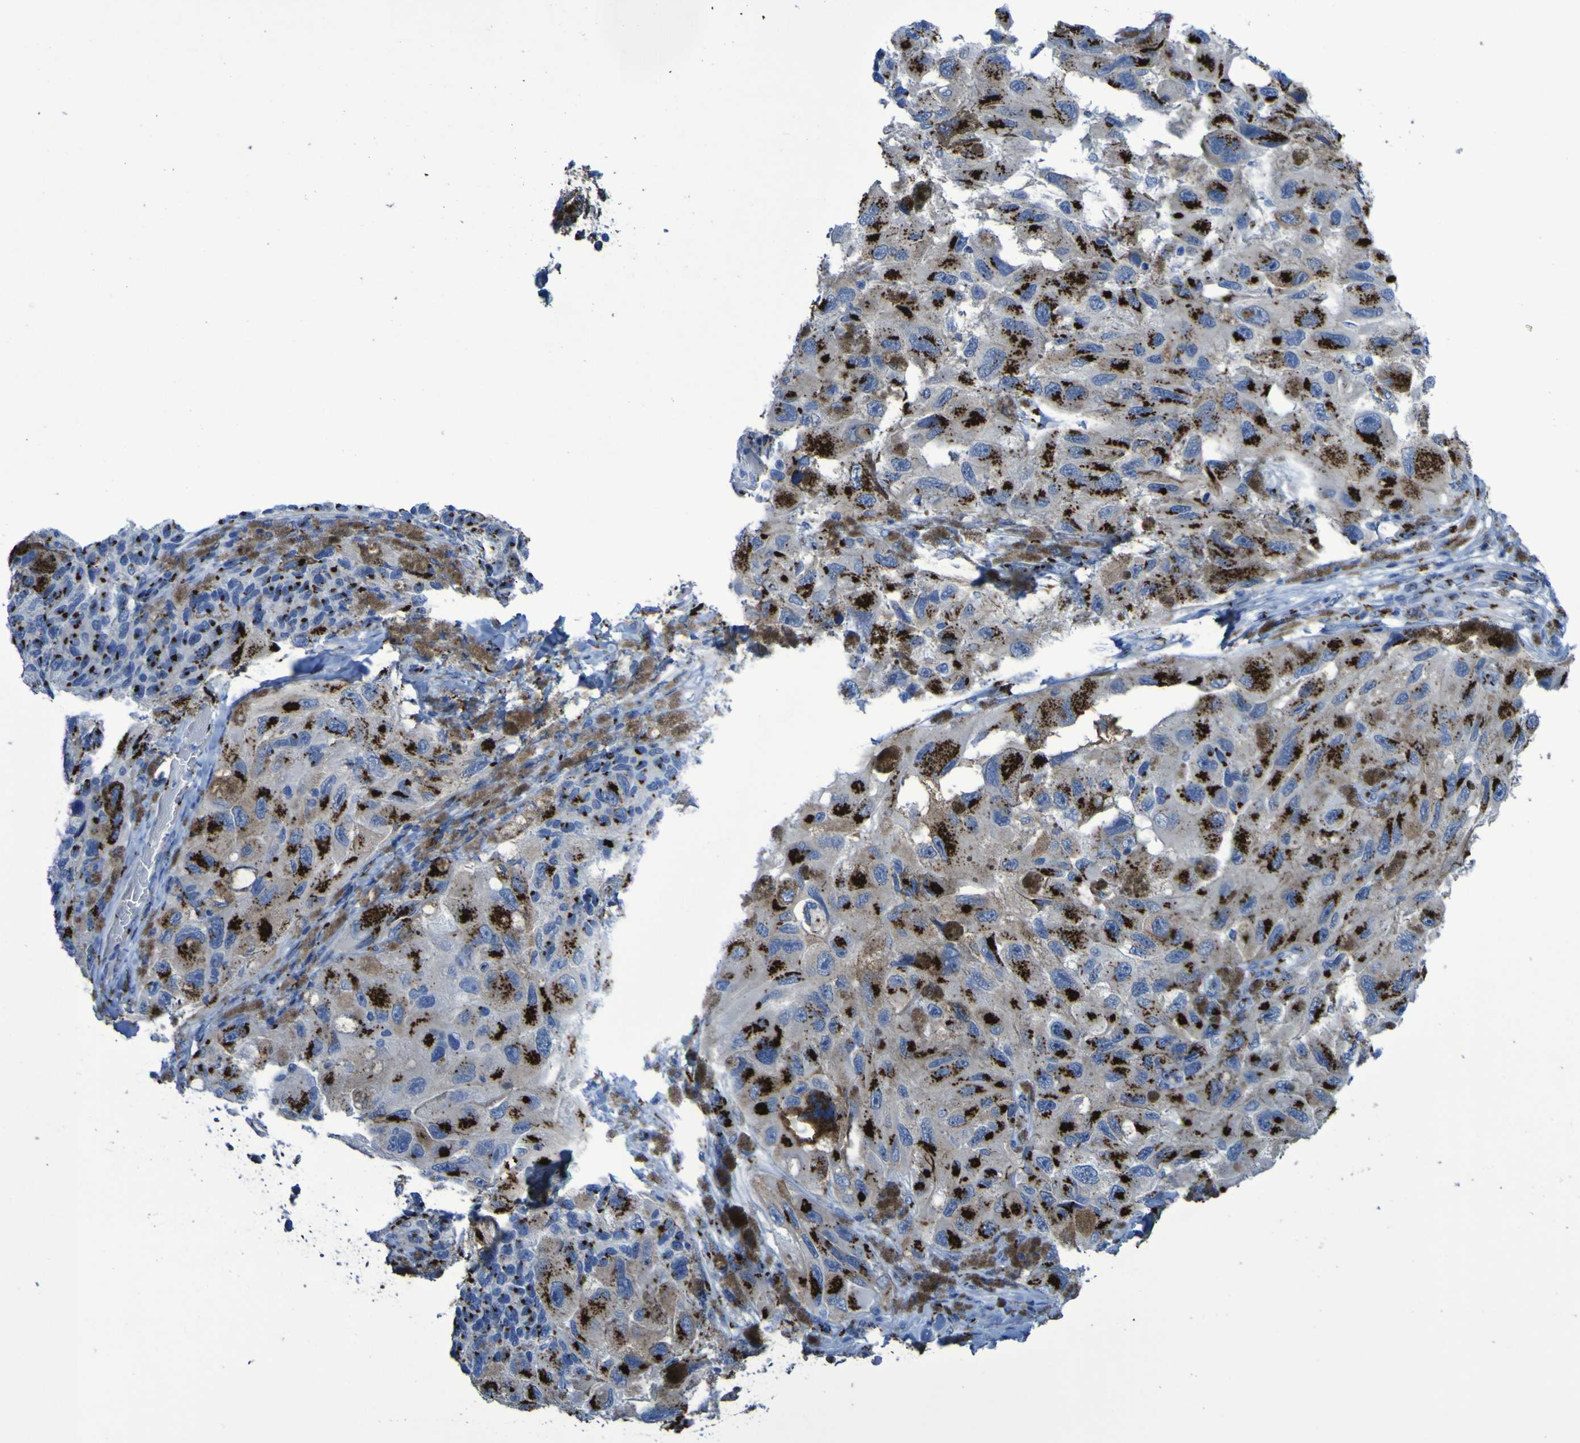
{"staining": {"intensity": "strong", "quantity": ">75%", "location": "cytoplasmic/membranous"}, "tissue": "melanoma", "cell_type": "Tumor cells", "image_type": "cancer", "snomed": [{"axis": "morphology", "description": "Malignant melanoma, NOS"}, {"axis": "topography", "description": "Skin"}], "caption": "This micrograph displays melanoma stained with immunohistochemistry (IHC) to label a protein in brown. The cytoplasmic/membranous of tumor cells show strong positivity for the protein. Nuclei are counter-stained blue.", "gene": "GOLM1", "patient": {"sex": "female", "age": 73}}